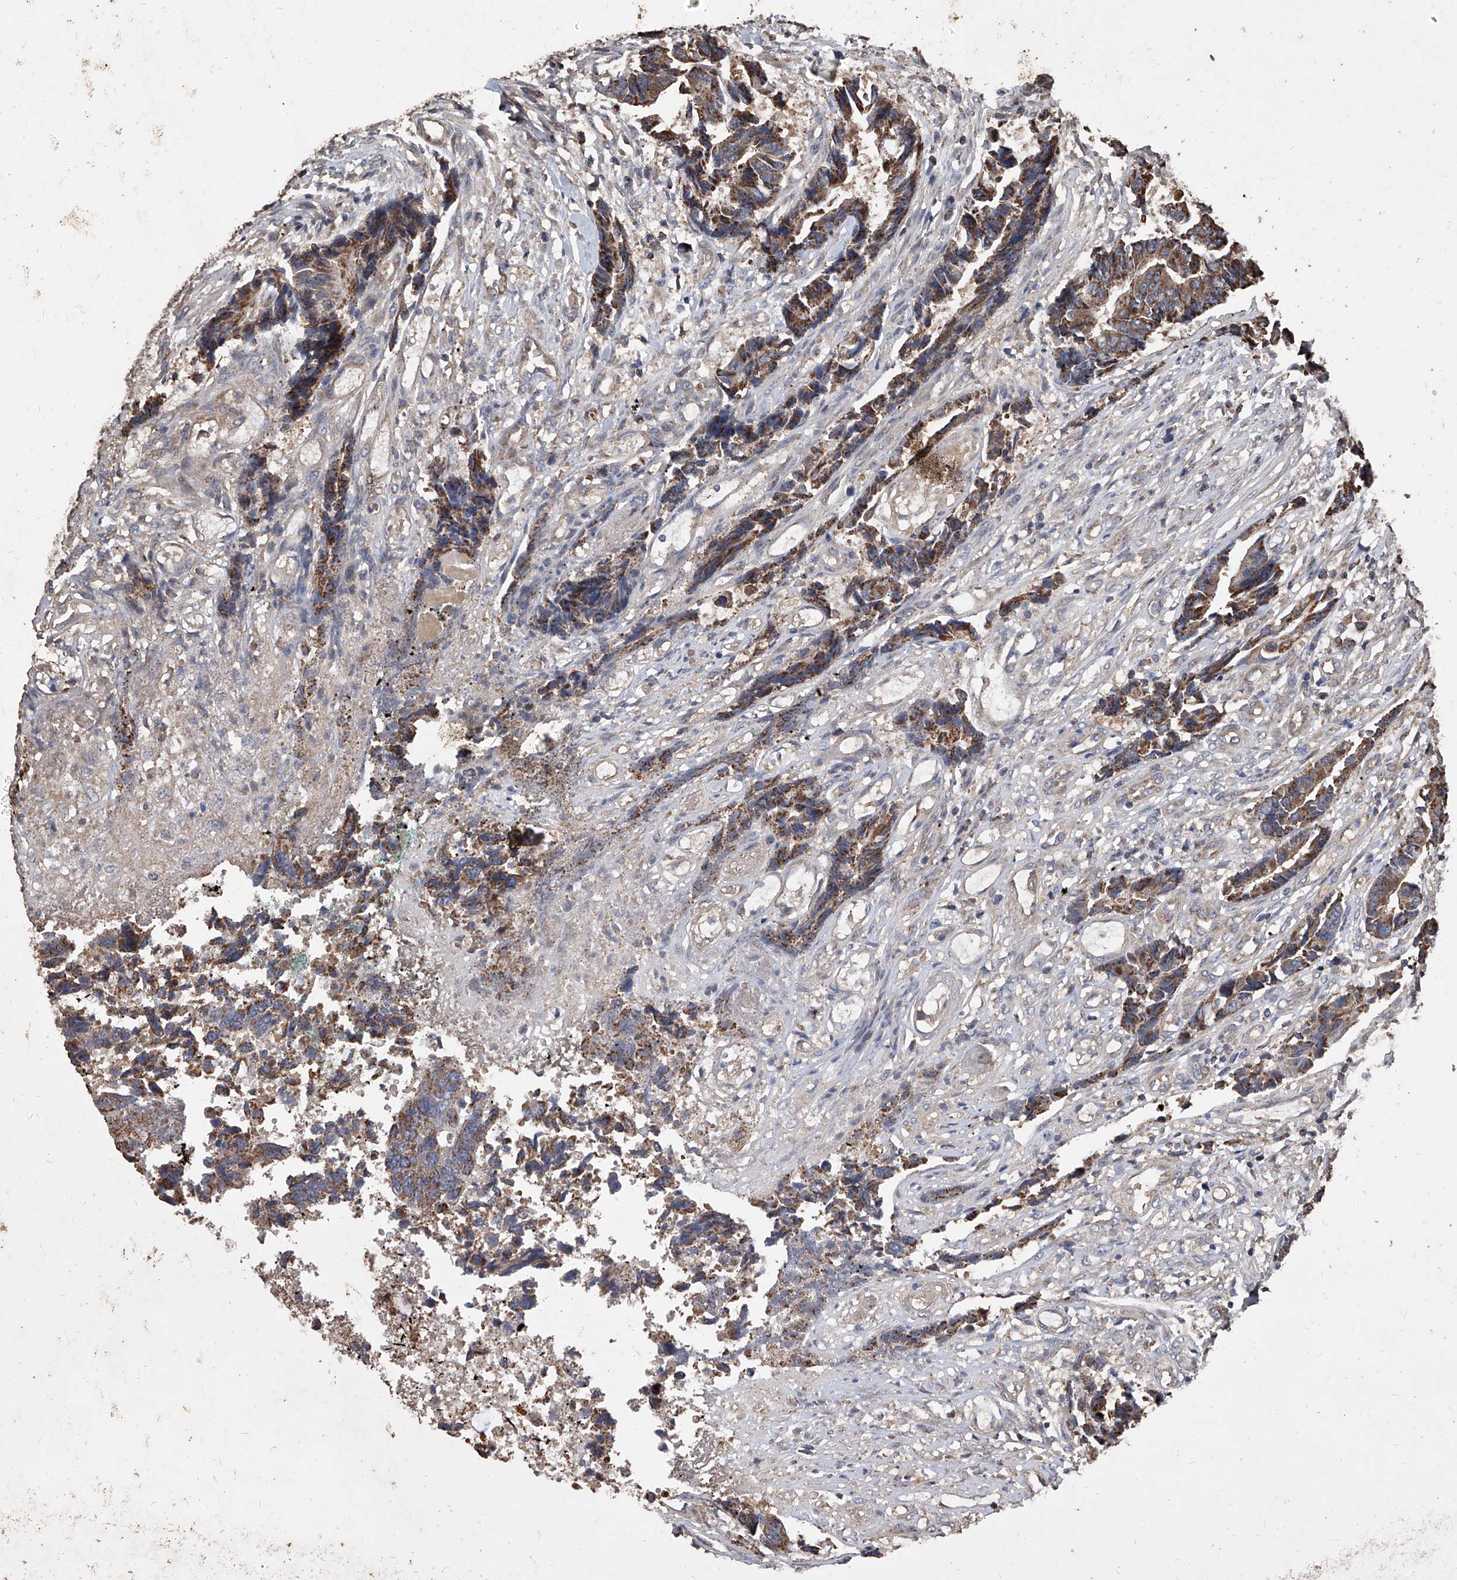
{"staining": {"intensity": "moderate", "quantity": ">75%", "location": "cytoplasmic/membranous"}, "tissue": "colorectal cancer", "cell_type": "Tumor cells", "image_type": "cancer", "snomed": [{"axis": "morphology", "description": "Adenocarcinoma, NOS"}, {"axis": "topography", "description": "Rectum"}], "caption": "Colorectal cancer stained with a brown dye exhibits moderate cytoplasmic/membranous positive staining in approximately >75% of tumor cells.", "gene": "LTV1", "patient": {"sex": "male", "age": 84}}